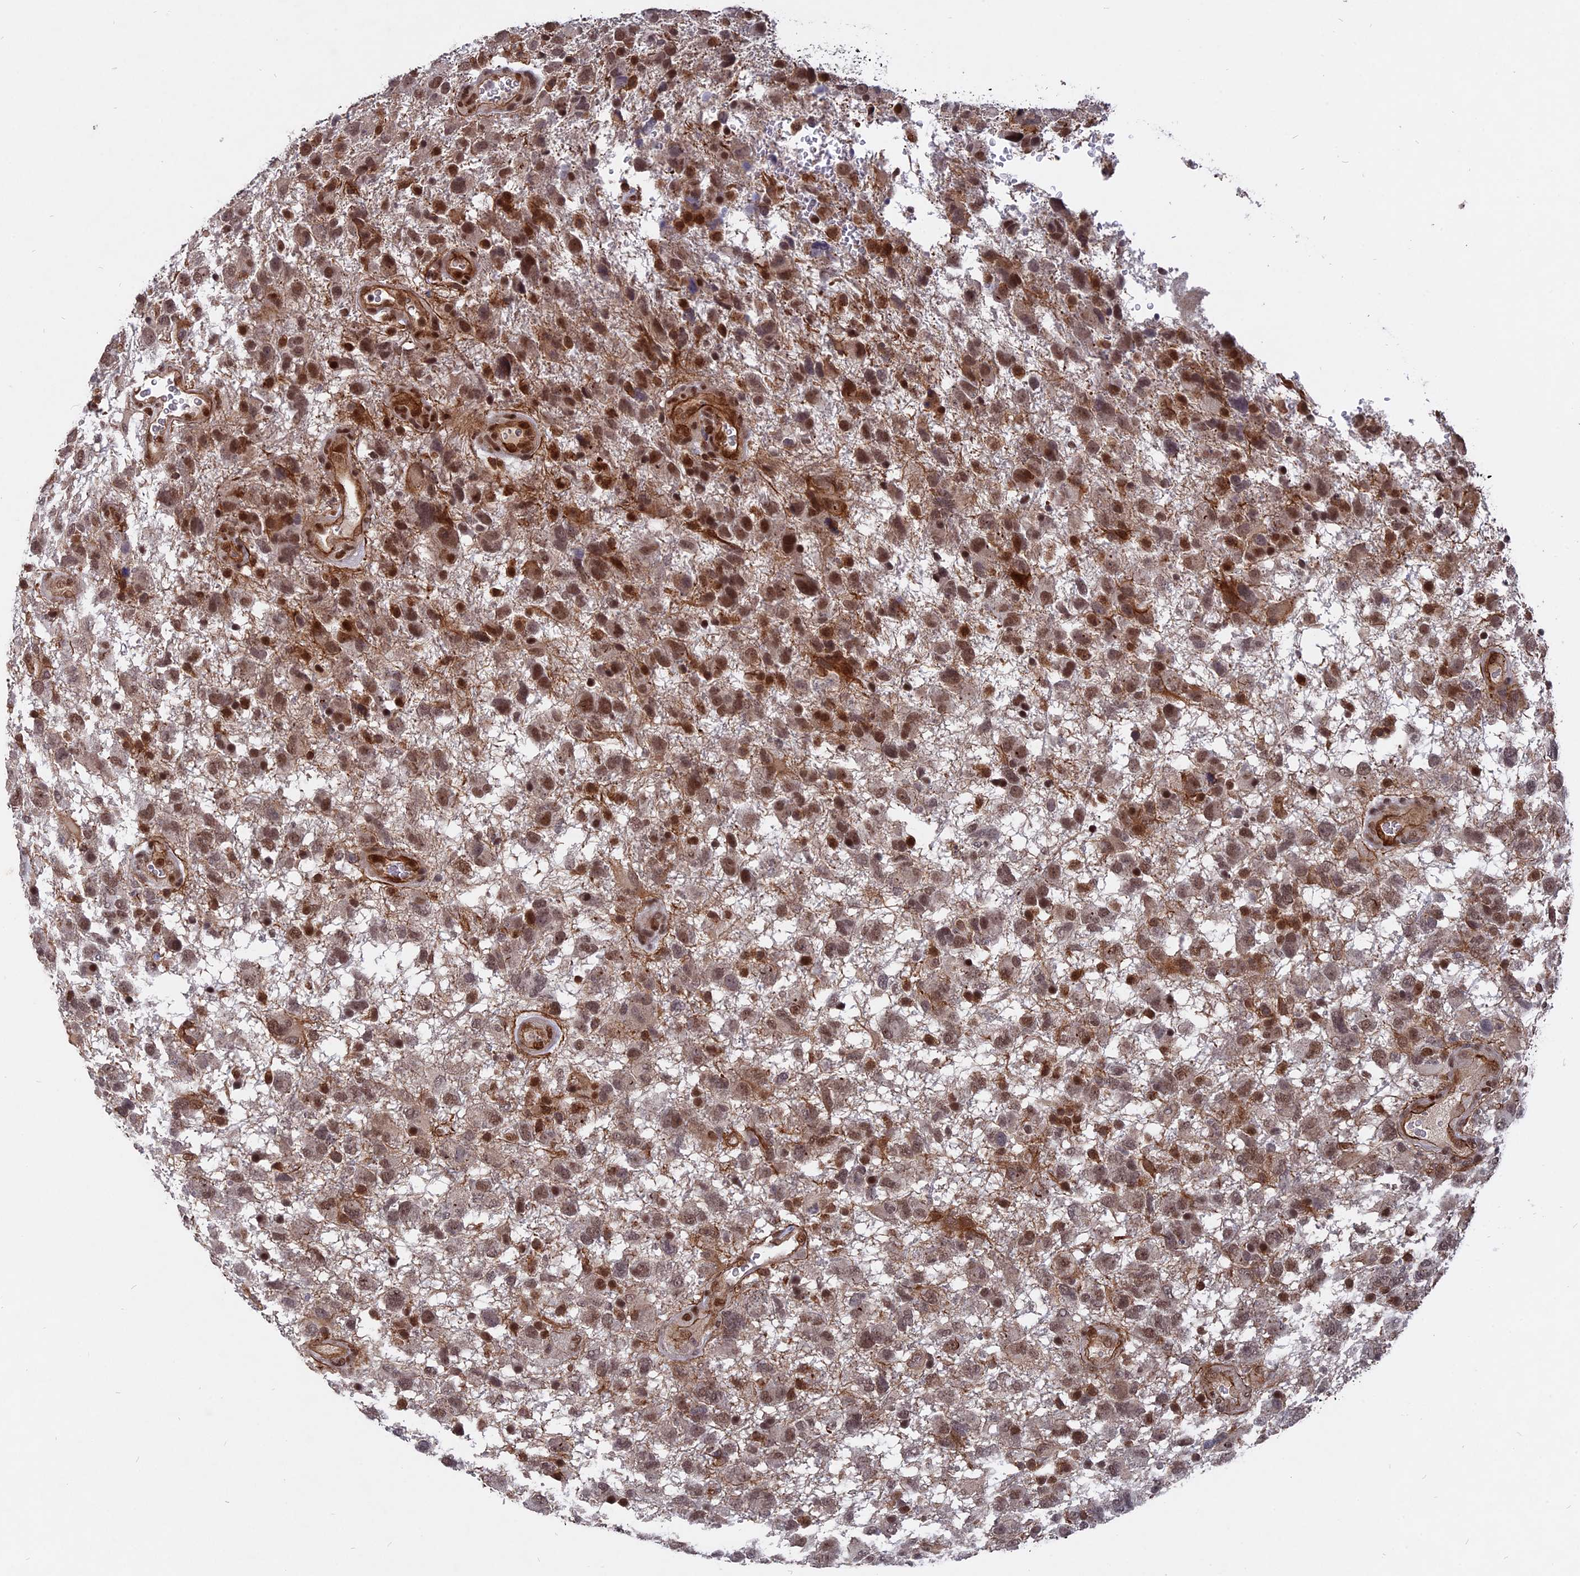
{"staining": {"intensity": "moderate", "quantity": ">75%", "location": "nuclear"}, "tissue": "glioma", "cell_type": "Tumor cells", "image_type": "cancer", "snomed": [{"axis": "morphology", "description": "Glioma, malignant, High grade"}, {"axis": "topography", "description": "Brain"}], "caption": "Immunohistochemistry (IHC) (DAB) staining of human malignant glioma (high-grade) exhibits moderate nuclear protein expression in about >75% of tumor cells.", "gene": "NOSIP", "patient": {"sex": "male", "age": 61}}